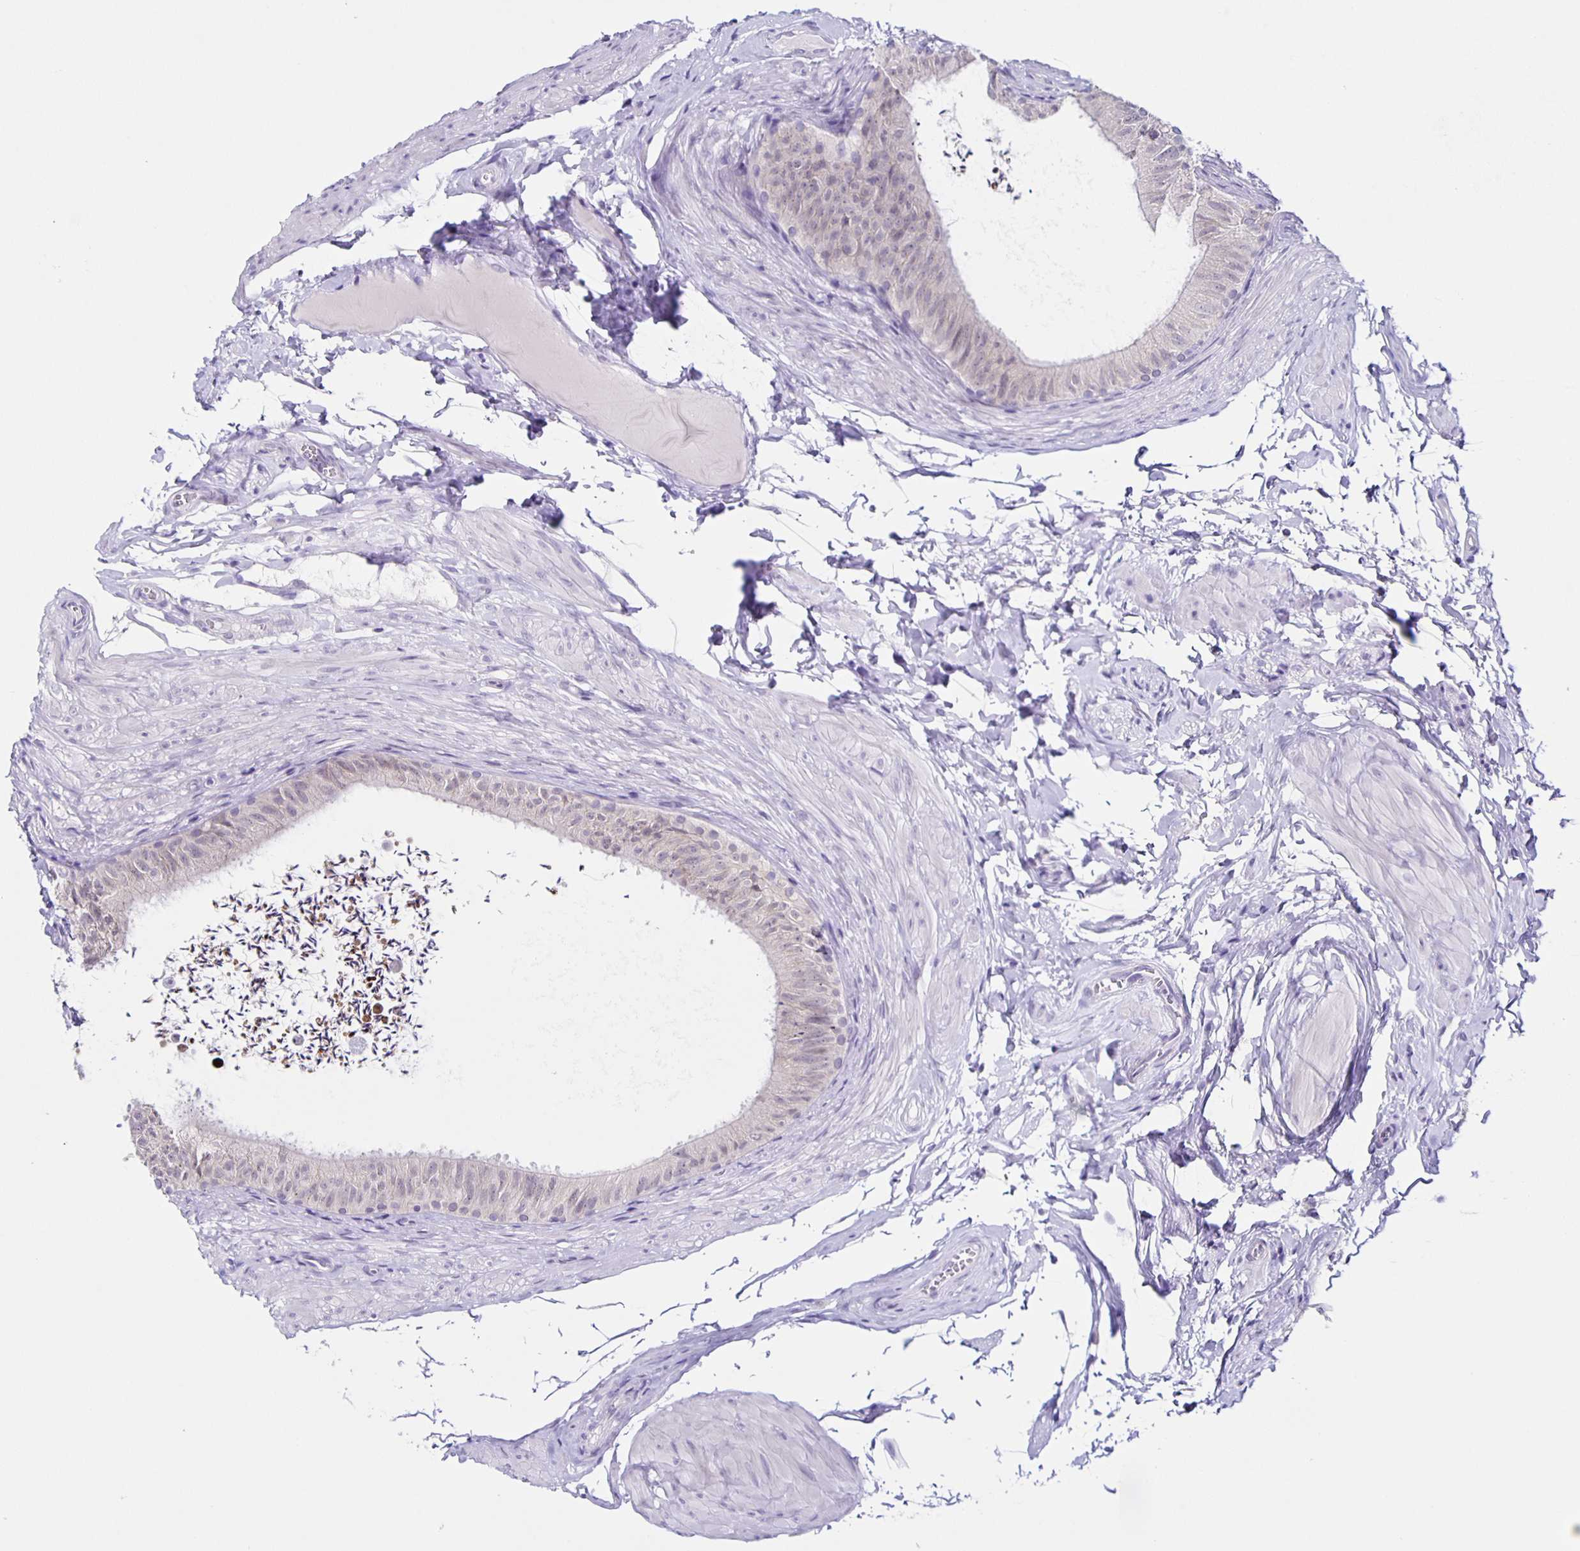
{"staining": {"intensity": "negative", "quantity": "none", "location": "none"}, "tissue": "epididymis", "cell_type": "Glandular cells", "image_type": "normal", "snomed": [{"axis": "morphology", "description": "Normal tissue, NOS"}, {"axis": "topography", "description": "Epididymis, spermatic cord, NOS"}, {"axis": "topography", "description": "Epididymis"}, {"axis": "topography", "description": "Peripheral nerve tissue"}], "caption": "This is an IHC micrograph of normal human epididymis. There is no expression in glandular cells.", "gene": "SLC12A3", "patient": {"sex": "male", "age": 29}}